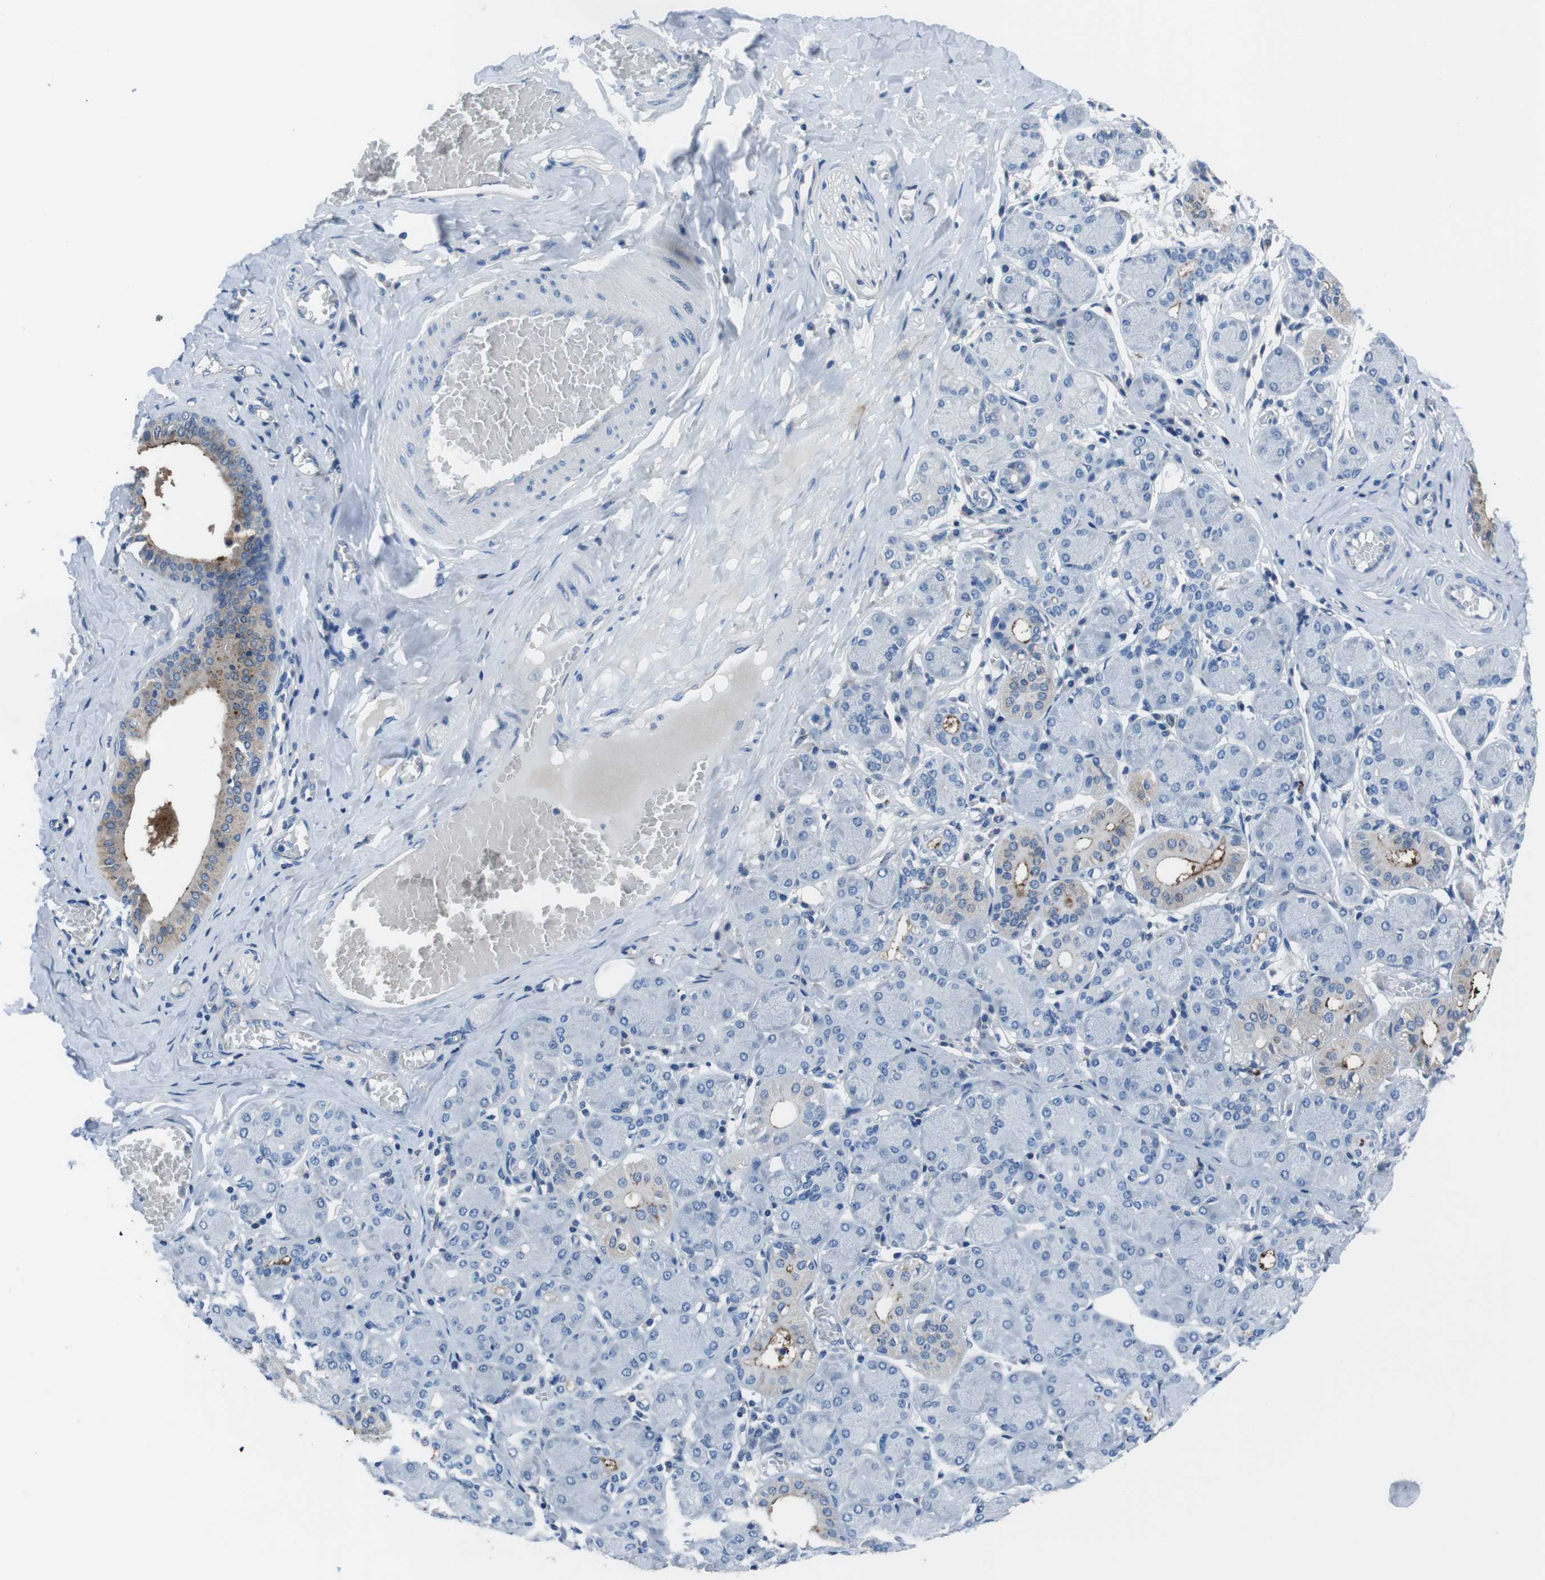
{"staining": {"intensity": "moderate", "quantity": "<25%", "location": "cytoplasmic/membranous"}, "tissue": "salivary gland", "cell_type": "Glandular cells", "image_type": "normal", "snomed": [{"axis": "morphology", "description": "Normal tissue, NOS"}, {"axis": "topography", "description": "Salivary gland"}], "caption": "Salivary gland was stained to show a protein in brown. There is low levels of moderate cytoplasmic/membranous positivity in about <25% of glandular cells. Nuclei are stained in blue.", "gene": "TULP3", "patient": {"sex": "female", "age": 24}}